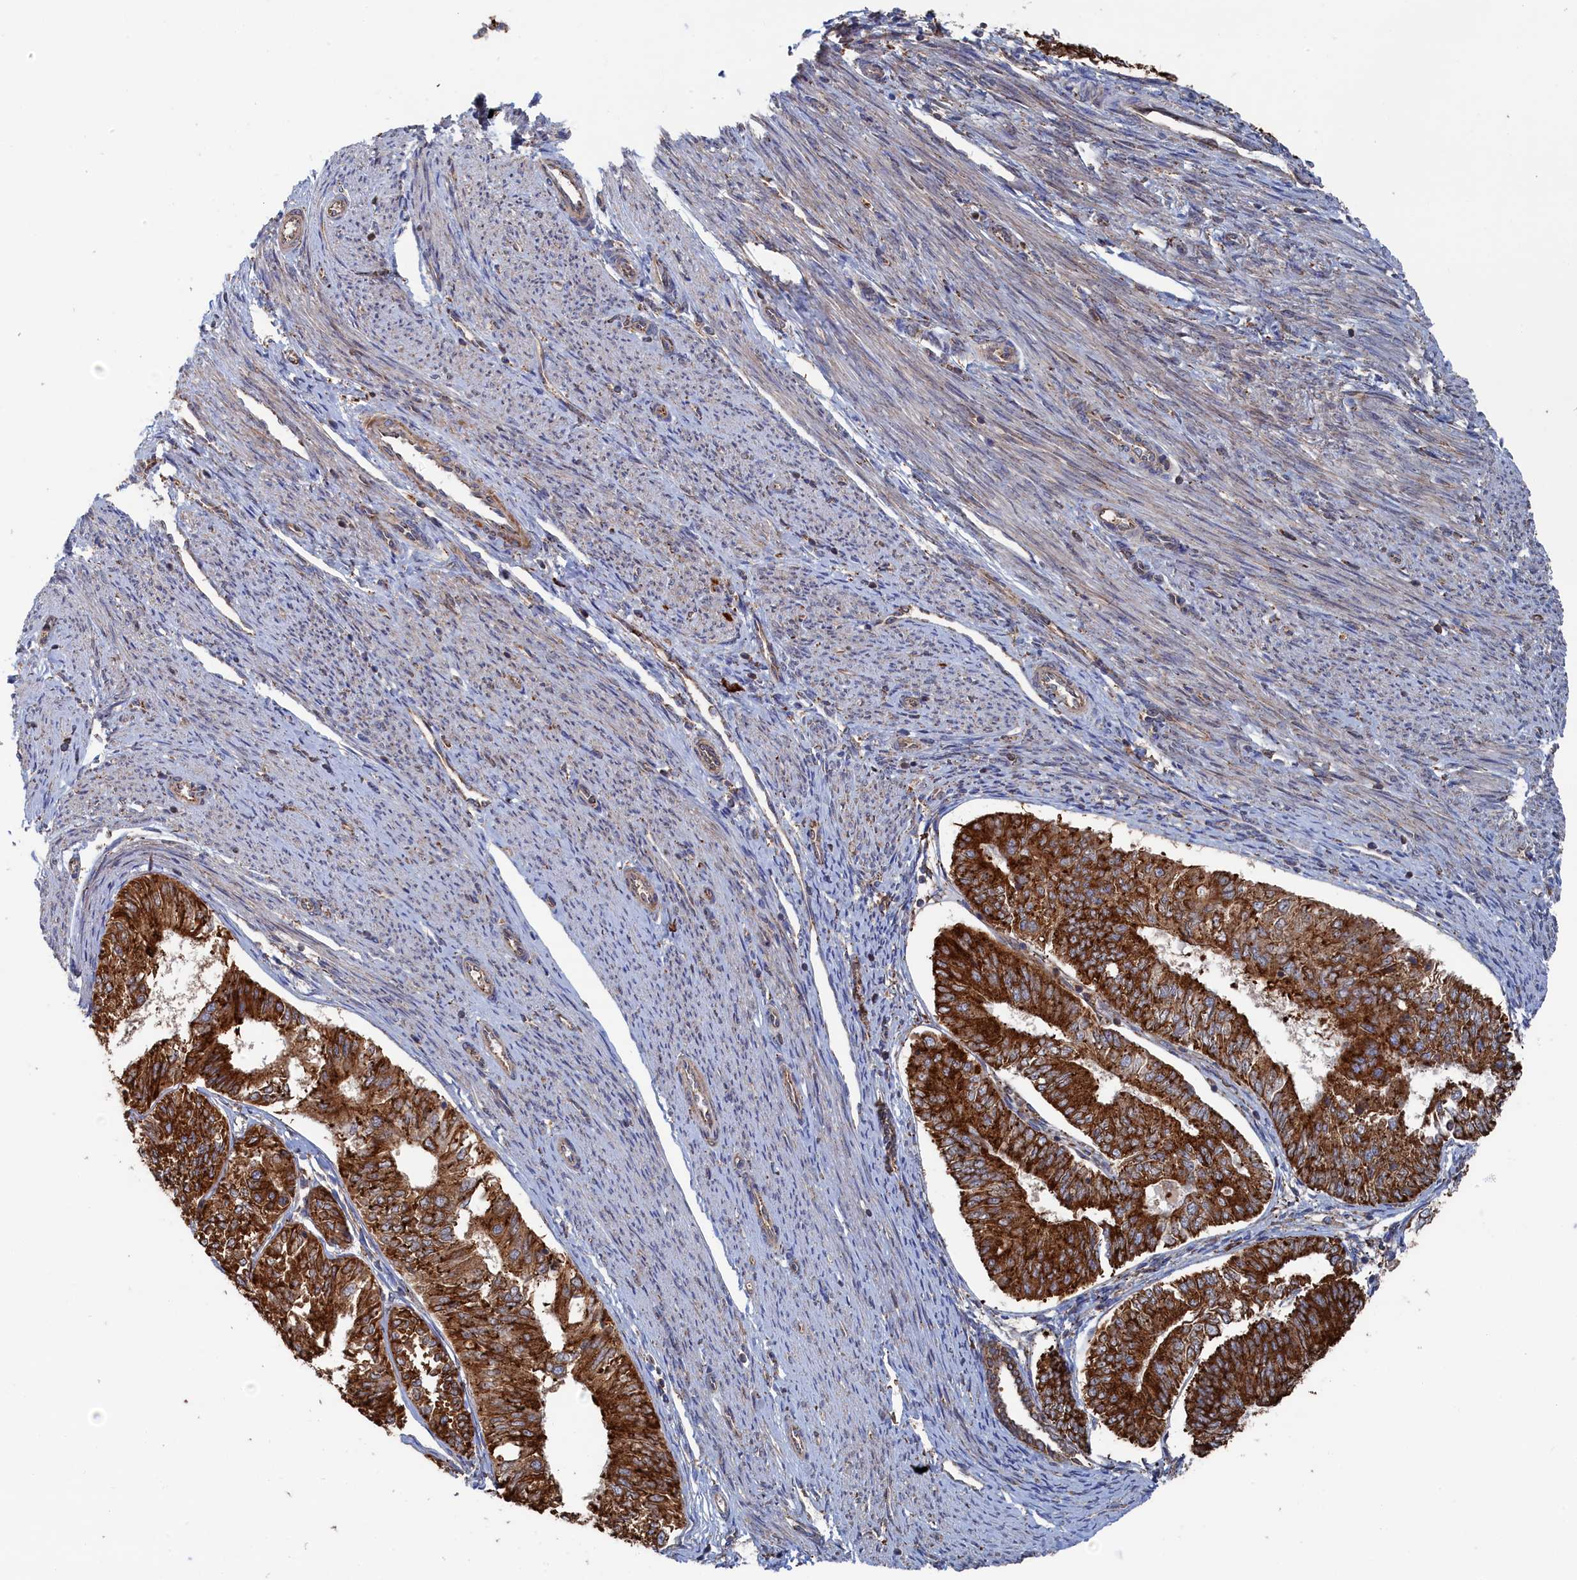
{"staining": {"intensity": "strong", "quantity": ">75%", "location": "cytoplasmic/membranous"}, "tissue": "endometrial cancer", "cell_type": "Tumor cells", "image_type": "cancer", "snomed": [{"axis": "morphology", "description": "Adenocarcinoma, NOS"}, {"axis": "topography", "description": "Endometrium"}], "caption": "Brown immunohistochemical staining in human endometrial cancer (adenocarcinoma) reveals strong cytoplasmic/membranous positivity in about >75% of tumor cells. (DAB (3,3'-diaminobenzidine) IHC, brown staining for protein, blue staining for nuclei).", "gene": "BPIFB6", "patient": {"sex": "female", "age": 58}}